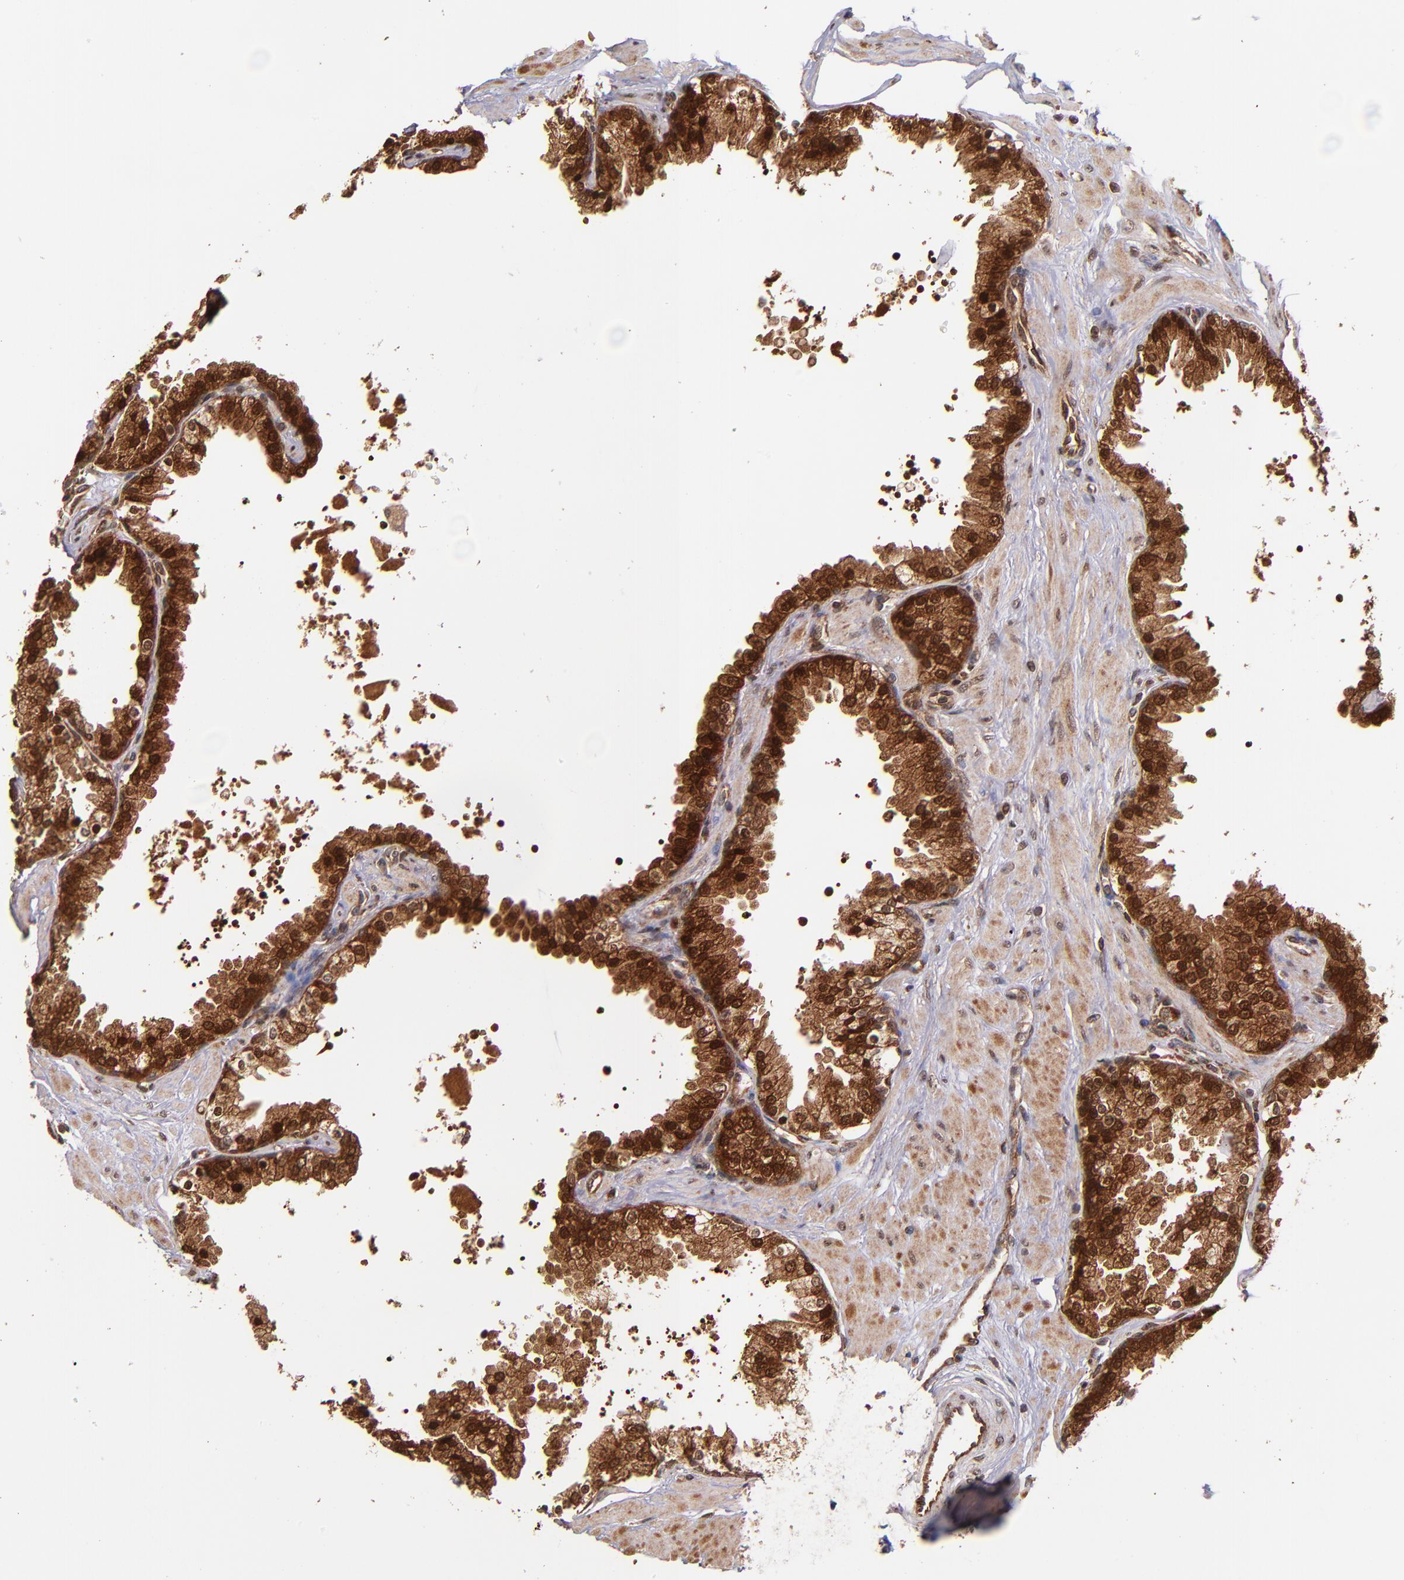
{"staining": {"intensity": "strong", "quantity": ">75%", "location": "cytoplasmic/membranous,nuclear"}, "tissue": "prostate", "cell_type": "Glandular cells", "image_type": "normal", "snomed": [{"axis": "morphology", "description": "Normal tissue, NOS"}, {"axis": "topography", "description": "Prostate"}], "caption": "Protein analysis of normal prostate demonstrates strong cytoplasmic/membranous,nuclear staining in about >75% of glandular cells.", "gene": "STX8", "patient": {"sex": "male", "age": 51}}